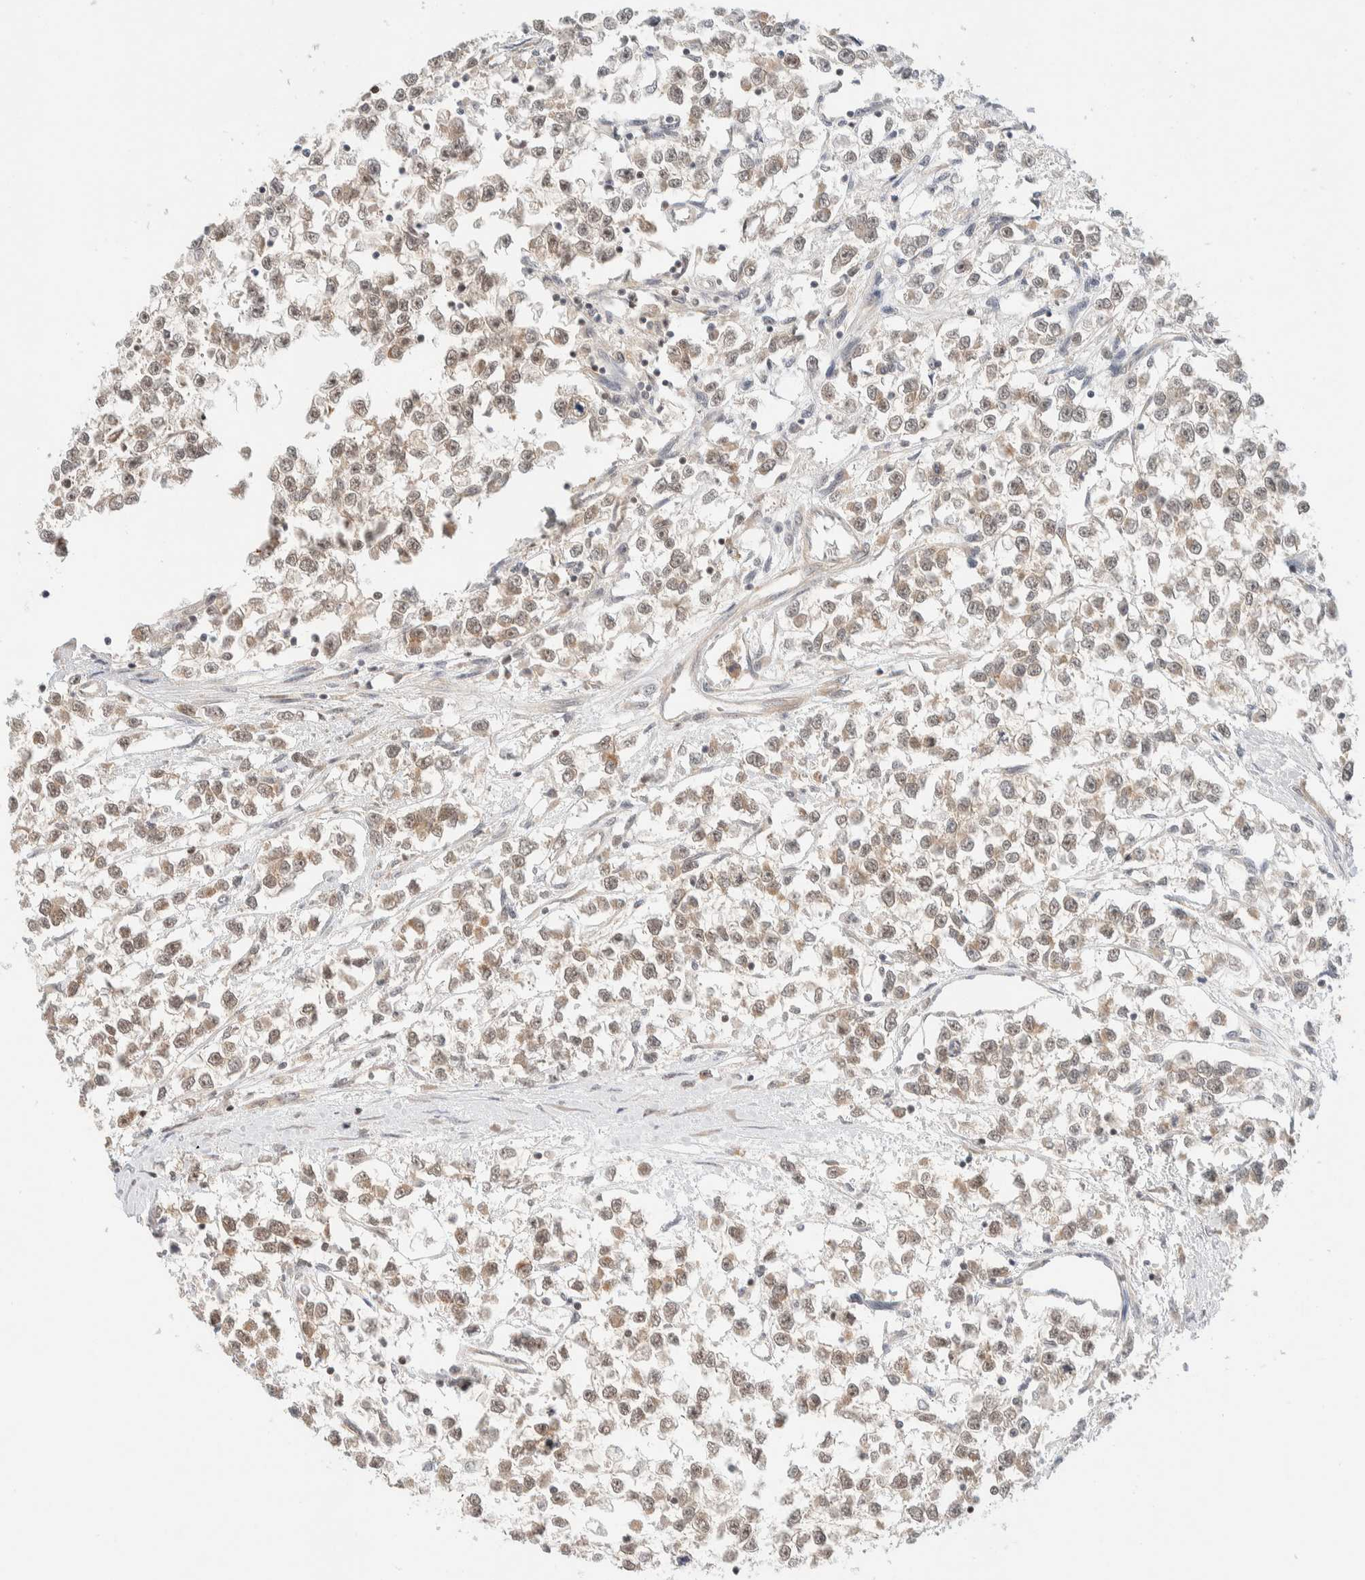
{"staining": {"intensity": "weak", "quantity": ">75%", "location": "cytoplasmic/membranous,nuclear"}, "tissue": "testis cancer", "cell_type": "Tumor cells", "image_type": "cancer", "snomed": [{"axis": "morphology", "description": "Seminoma, NOS"}, {"axis": "morphology", "description": "Carcinoma, Embryonal, NOS"}, {"axis": "topography", "description": "Testis"}], "caption": "Tumor cells show low levels of weak cytoplasmic/membranous and nuclear expression in approximately >75% of cells in embryonal carcinoma (testis).", "gene": "C8orf76", "patient": {"sex": "male", "age": 51}}